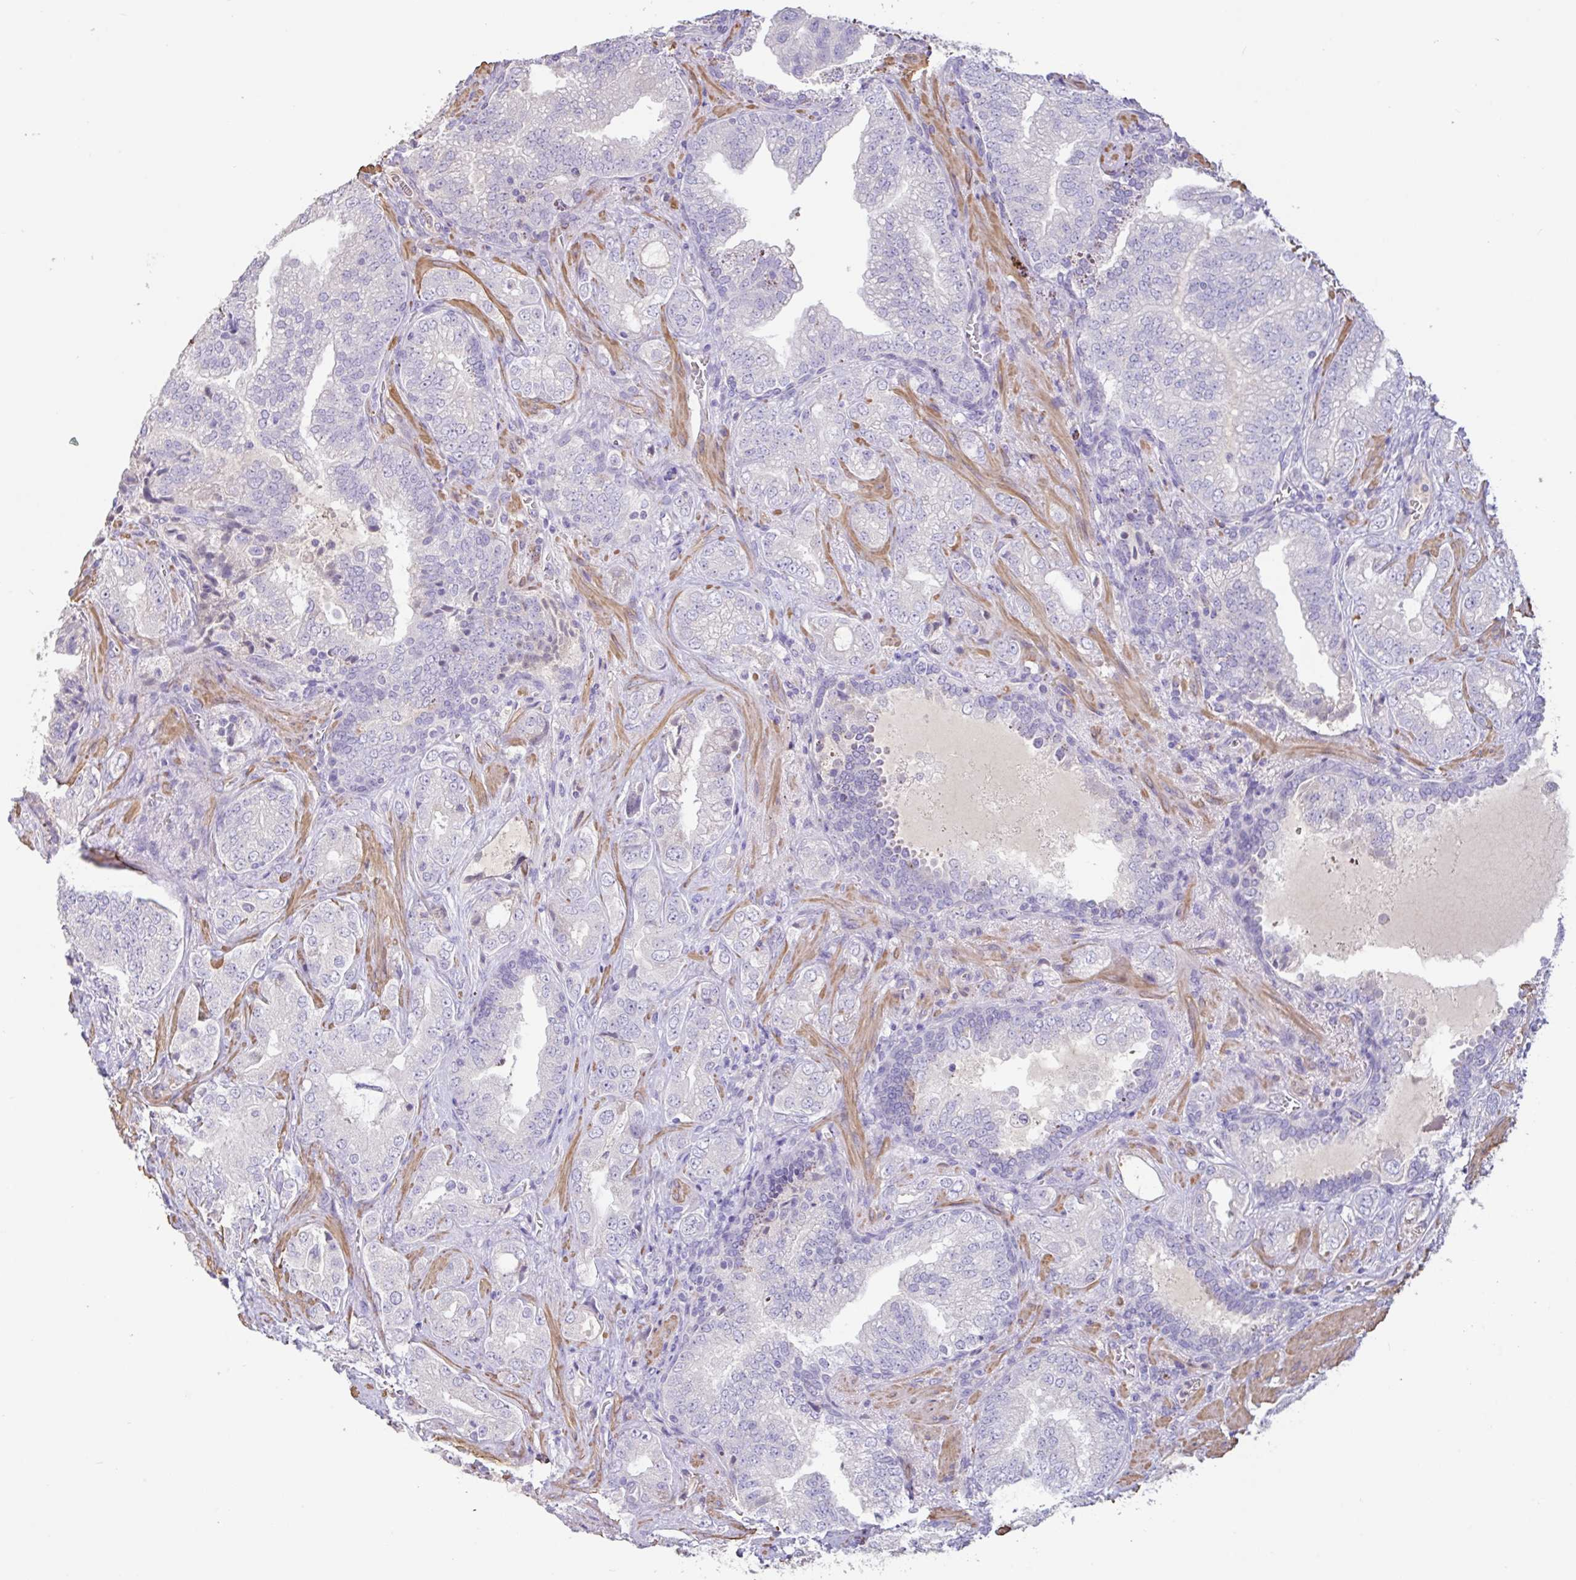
{"staining": {"intensity": "negative", "quantity": "none", "location": "none"}, "tissue": "prostate cancer", "cell_type": "Tumor cells", "image_type": "cancer", "snomed": [{"axis": "morphology", "description": "Adenocarcinoma, High grade"}, {"axis": "topography", "description": "Prostate"}], "caption": "Tumor cells are negative for brown protein staining in high-grade adenocarcinoma (prostate).", "gene": "PYGM", "patient": {"sex": "male", "age": 67}}